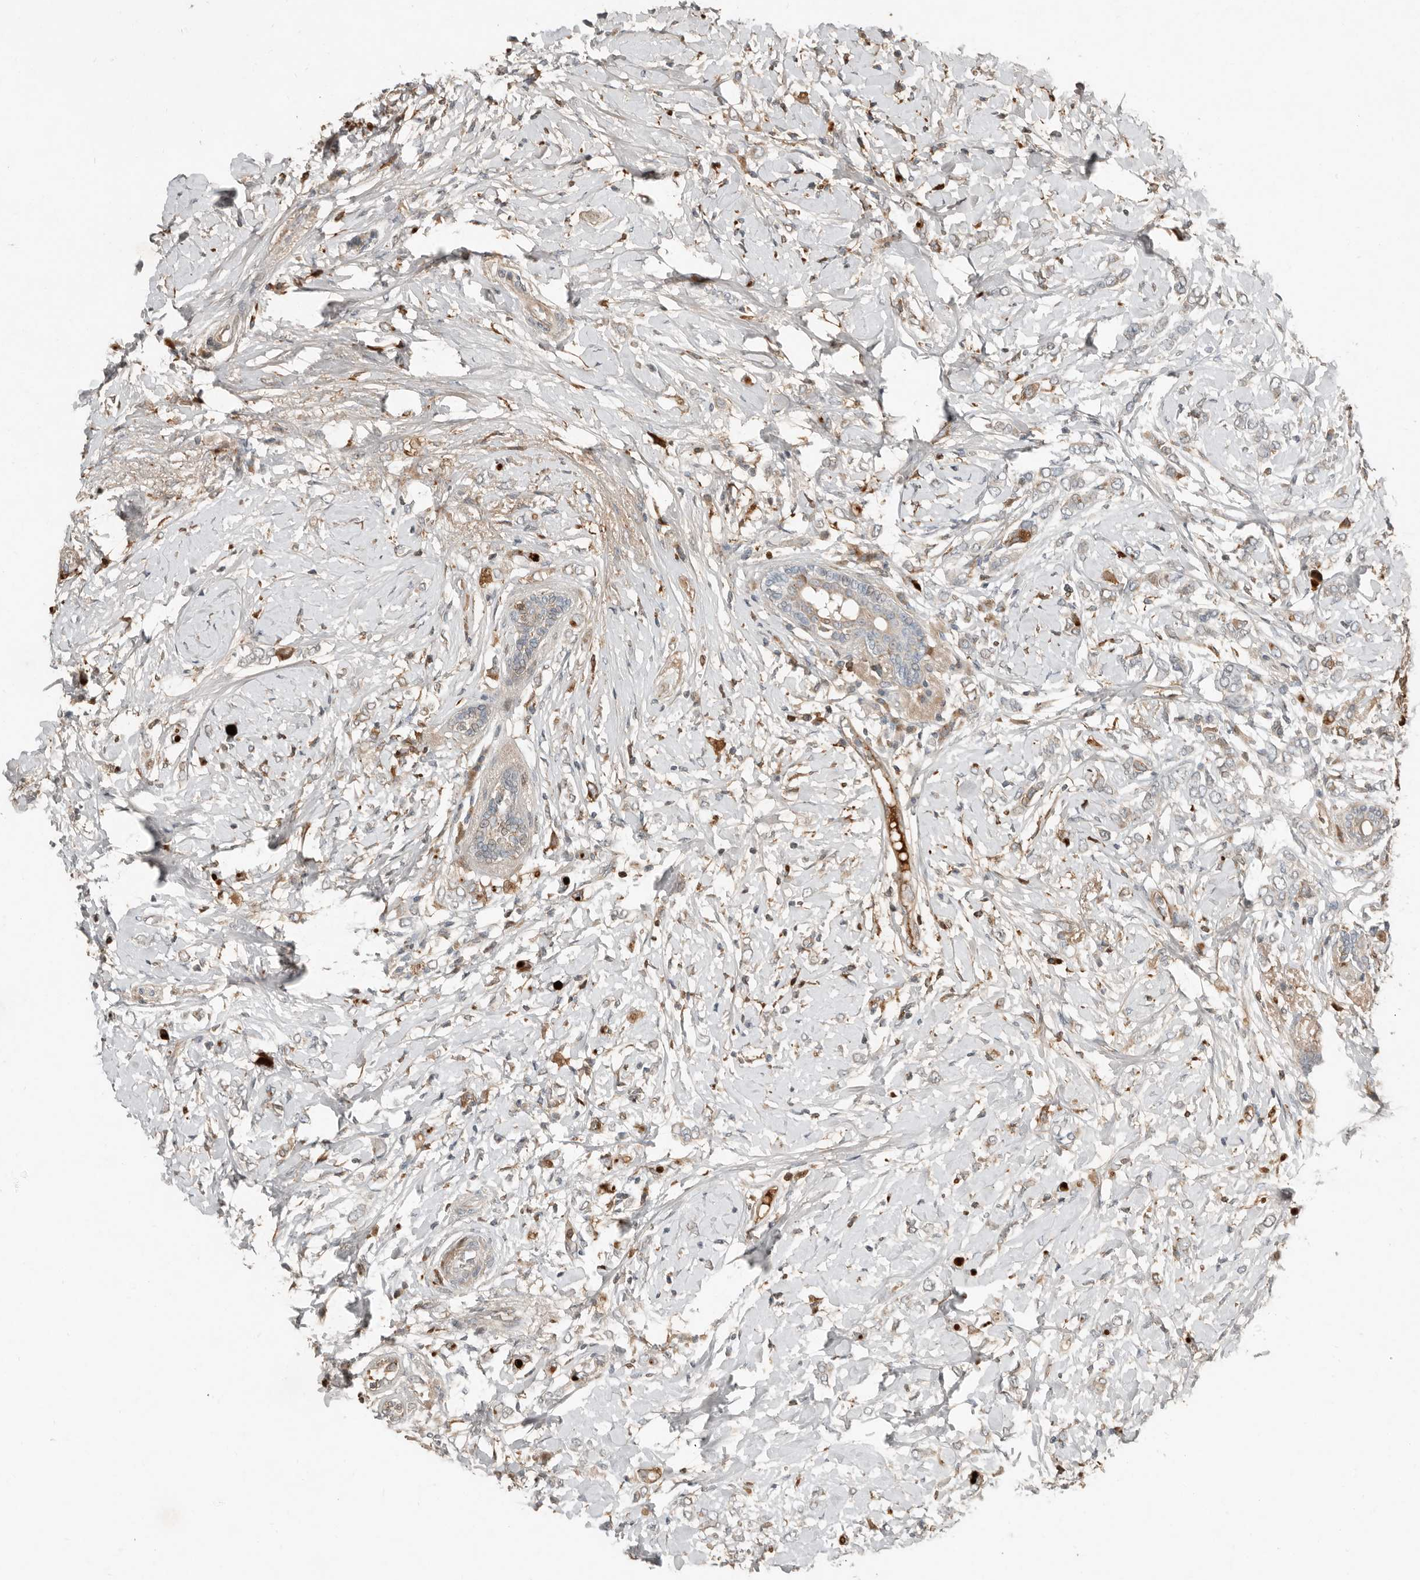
{"staining": {"intensity": "weak", "quantity": "<25%", "location": "cytoplasmic/membranous"}, "tissue": "breast cancer", "cell_type": "Tumor cells", "image_type": "cancer", "snomed": [{"axis": "morphology", "description": "Normal tissue, NOS"}, {"axis": "morphology", "description": "Lobular carcinoma"}, {"axis": "topography", "description": "Breast"}], "caption": "Lobular carcinoma (breast) stained for a protein using IHC demonstrates no expression tumor cells.", "gene": "KLHL38", "patient": {"sex": "female", "age": 47}}